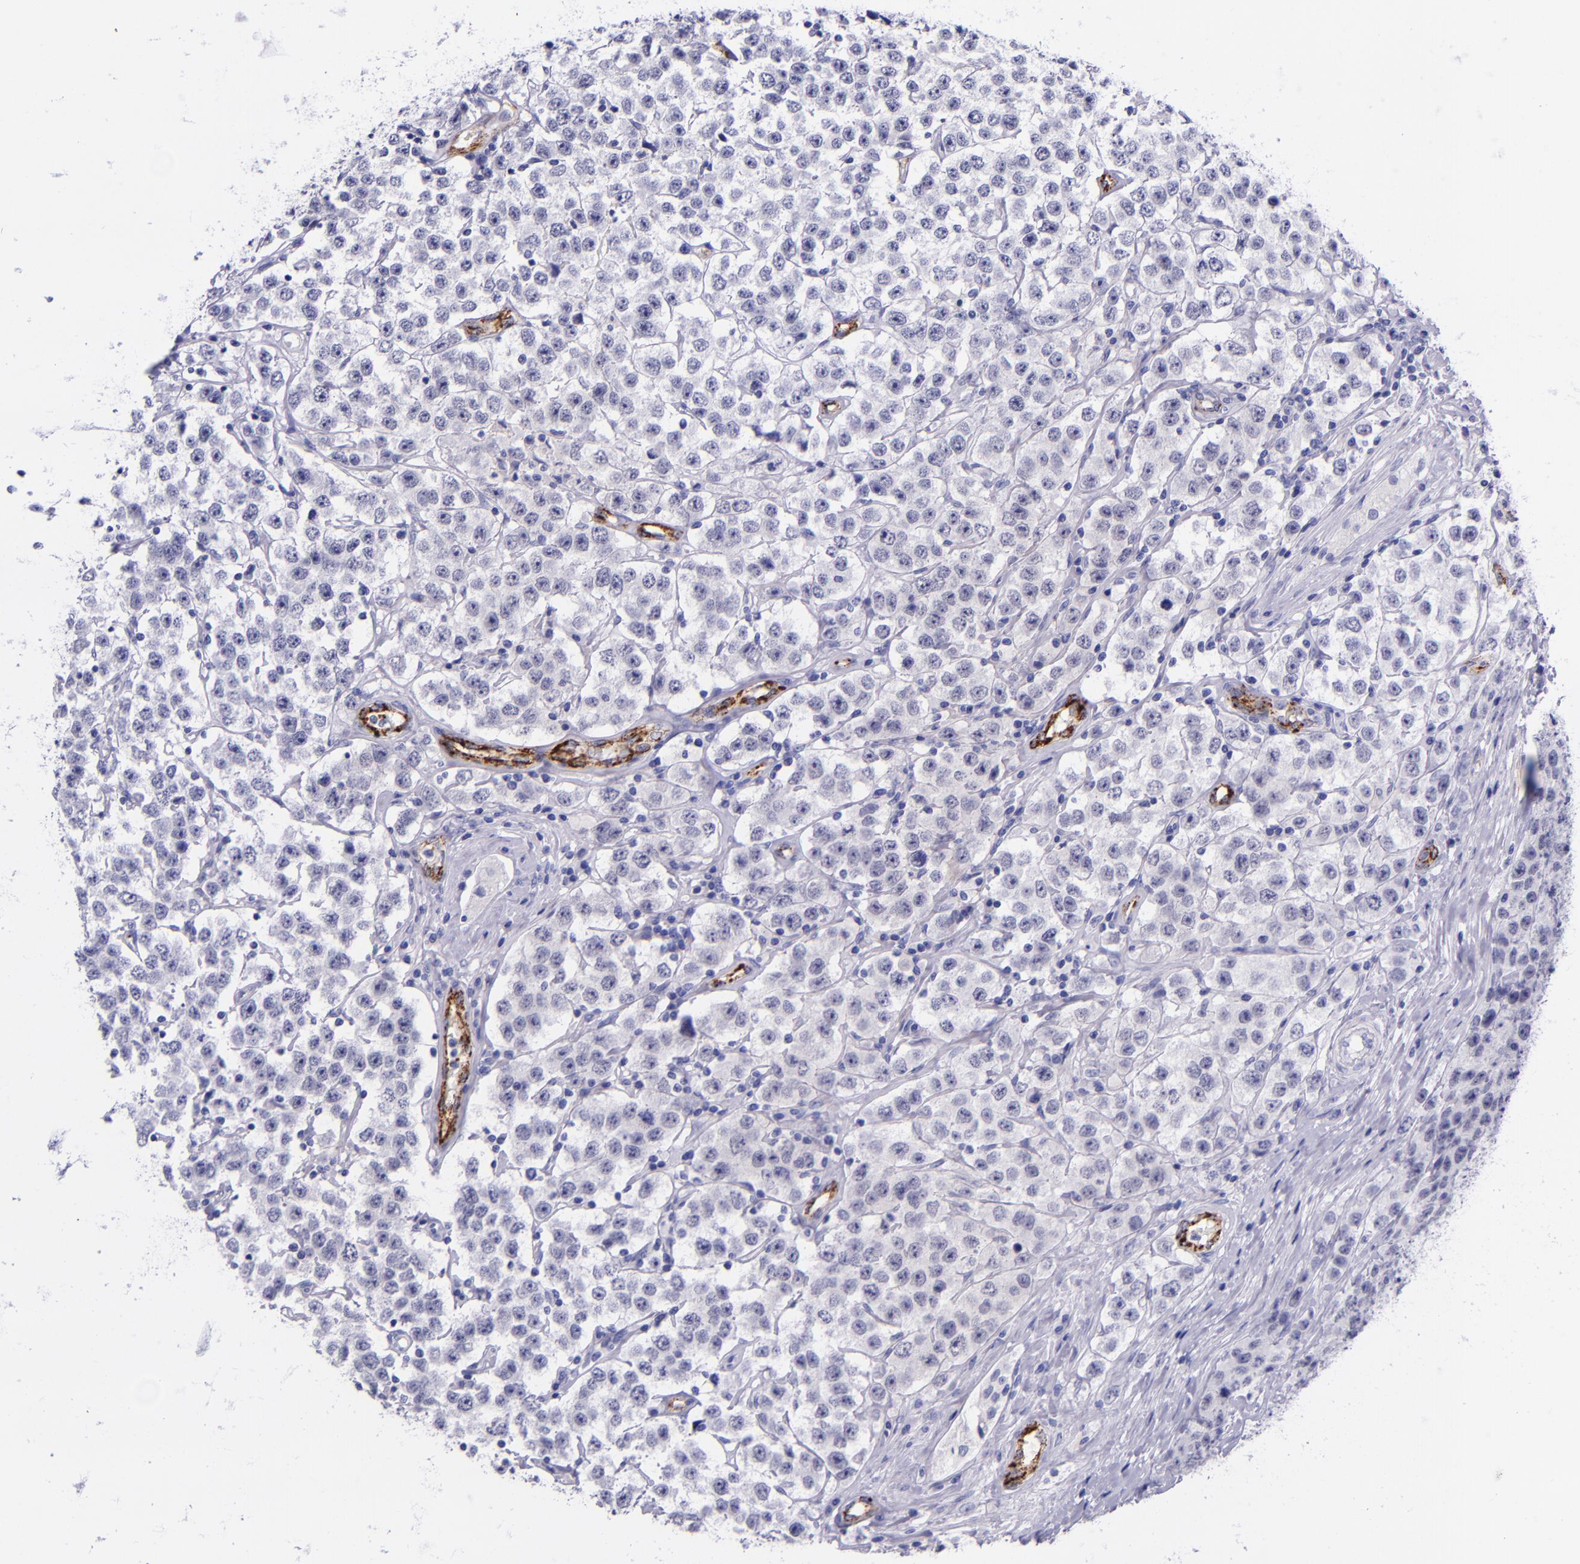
{"staining": {"intensity": "negative", "quantity": "none", "location": "none"}, "tissue": "testis cancer", "cell_type": "Tumor cells", "image_type": "cancer", "snomed": [{"axis": "morphology", "description": "Seminoma, NOS"}, {"axis": "topography", "description": "Testis"}], "caption": "Testis cancer (seminoma) was stained to show a protein in brown. There is no significant expression in tumor cells.", "gene": "SELE", "patient": {"sex": "male", "age": 52}}